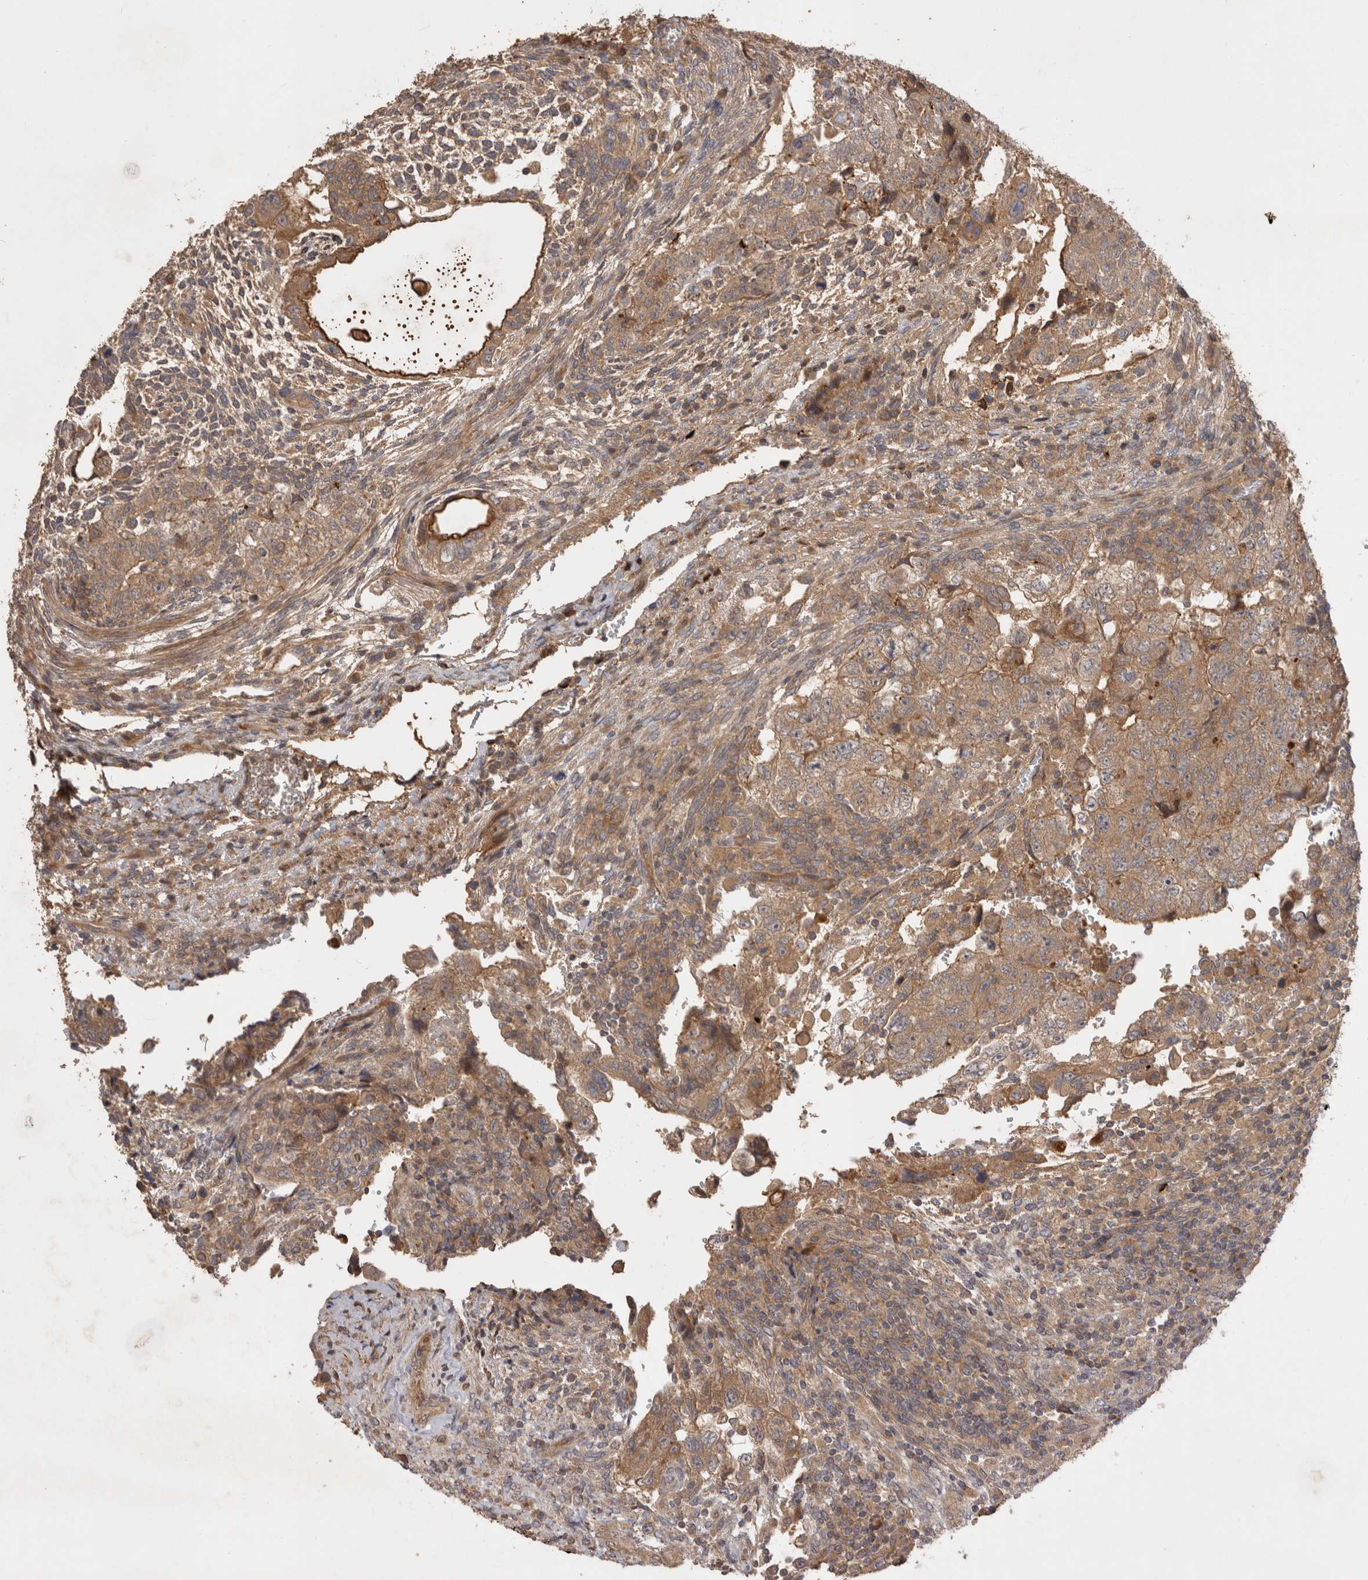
{"staining": {"intensity": "moderate", "quantity": ">75%", "location": "cytoplasmic/membranous"}, "tissue": "testis cancer", "cell_type": "Tumor cells", "image_type": "cancer", "snomed": [{"axis": "morphology", "description": "Normal tissue, NOS"}, {"axis": "morphology", "description": "Carcinoma, Embryonal, NOS"}, {"axis": "topography", "description": "Testis"}], "caption": "DAB immunohistochemical staining of embryonal carcinoma (testis) demonstrates moderate cytoplasmic/membranous protein expression in about >75% of tumor cells. (IHC, brightfield microscopy, high magnification).", "gene": "PPP1R42", "patient": {"sex": "male", "age": 36}}